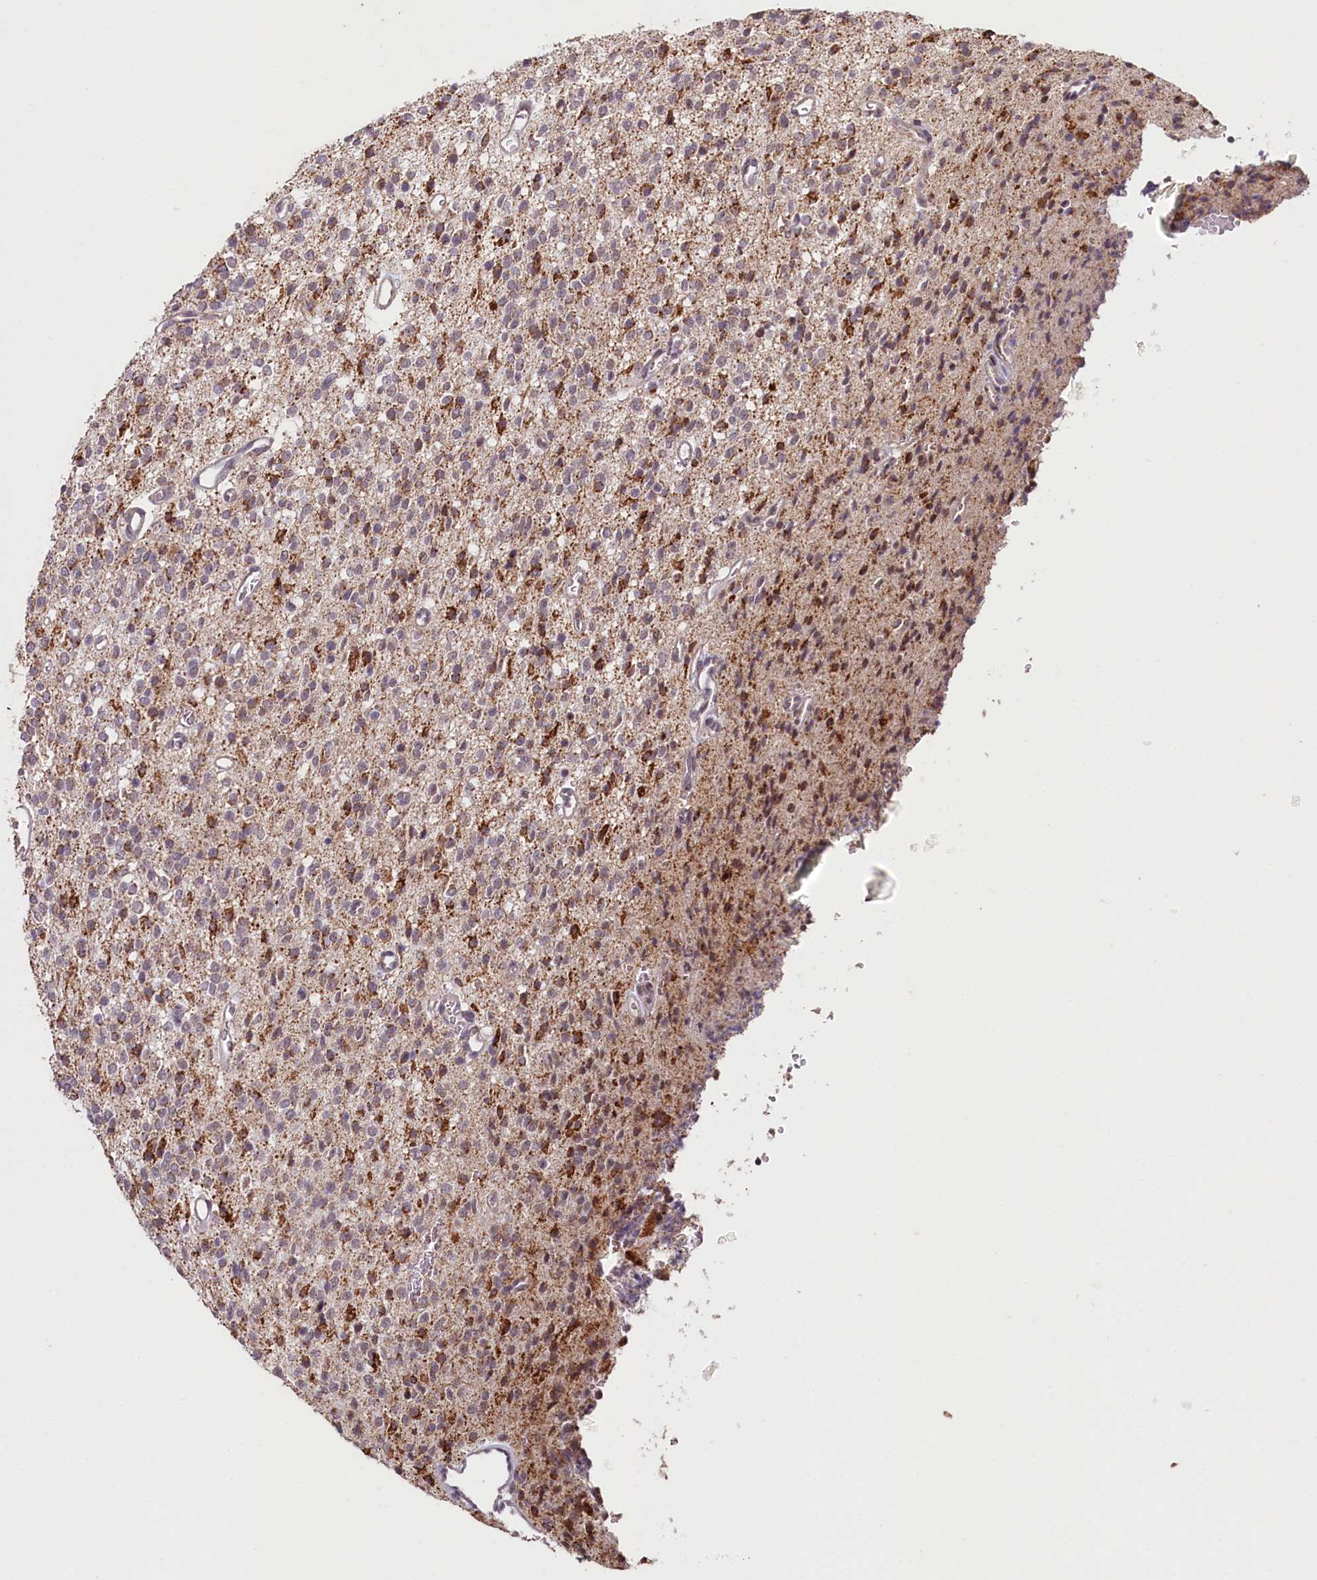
{"staining": {"intensity": "negative", "quantity": "none", "location": "none"}, "tissue": "glioma", "cell_type": "Tumor cells", "image_type": "cancer", "snomed": [{"axis": "morphology", "description": "Glioma, malignant, High grade"}, {"axis": "topography", "description": "Brain"}], "caption": "Tumor cells show no significant protein expression in malignant glioma (high-grade). (DAB (3,3'-diaminobenzidine) immunohistochemistry, high magnification).", "gene": "PDE6D", "patient": {"sex": "male", "age": 34}}